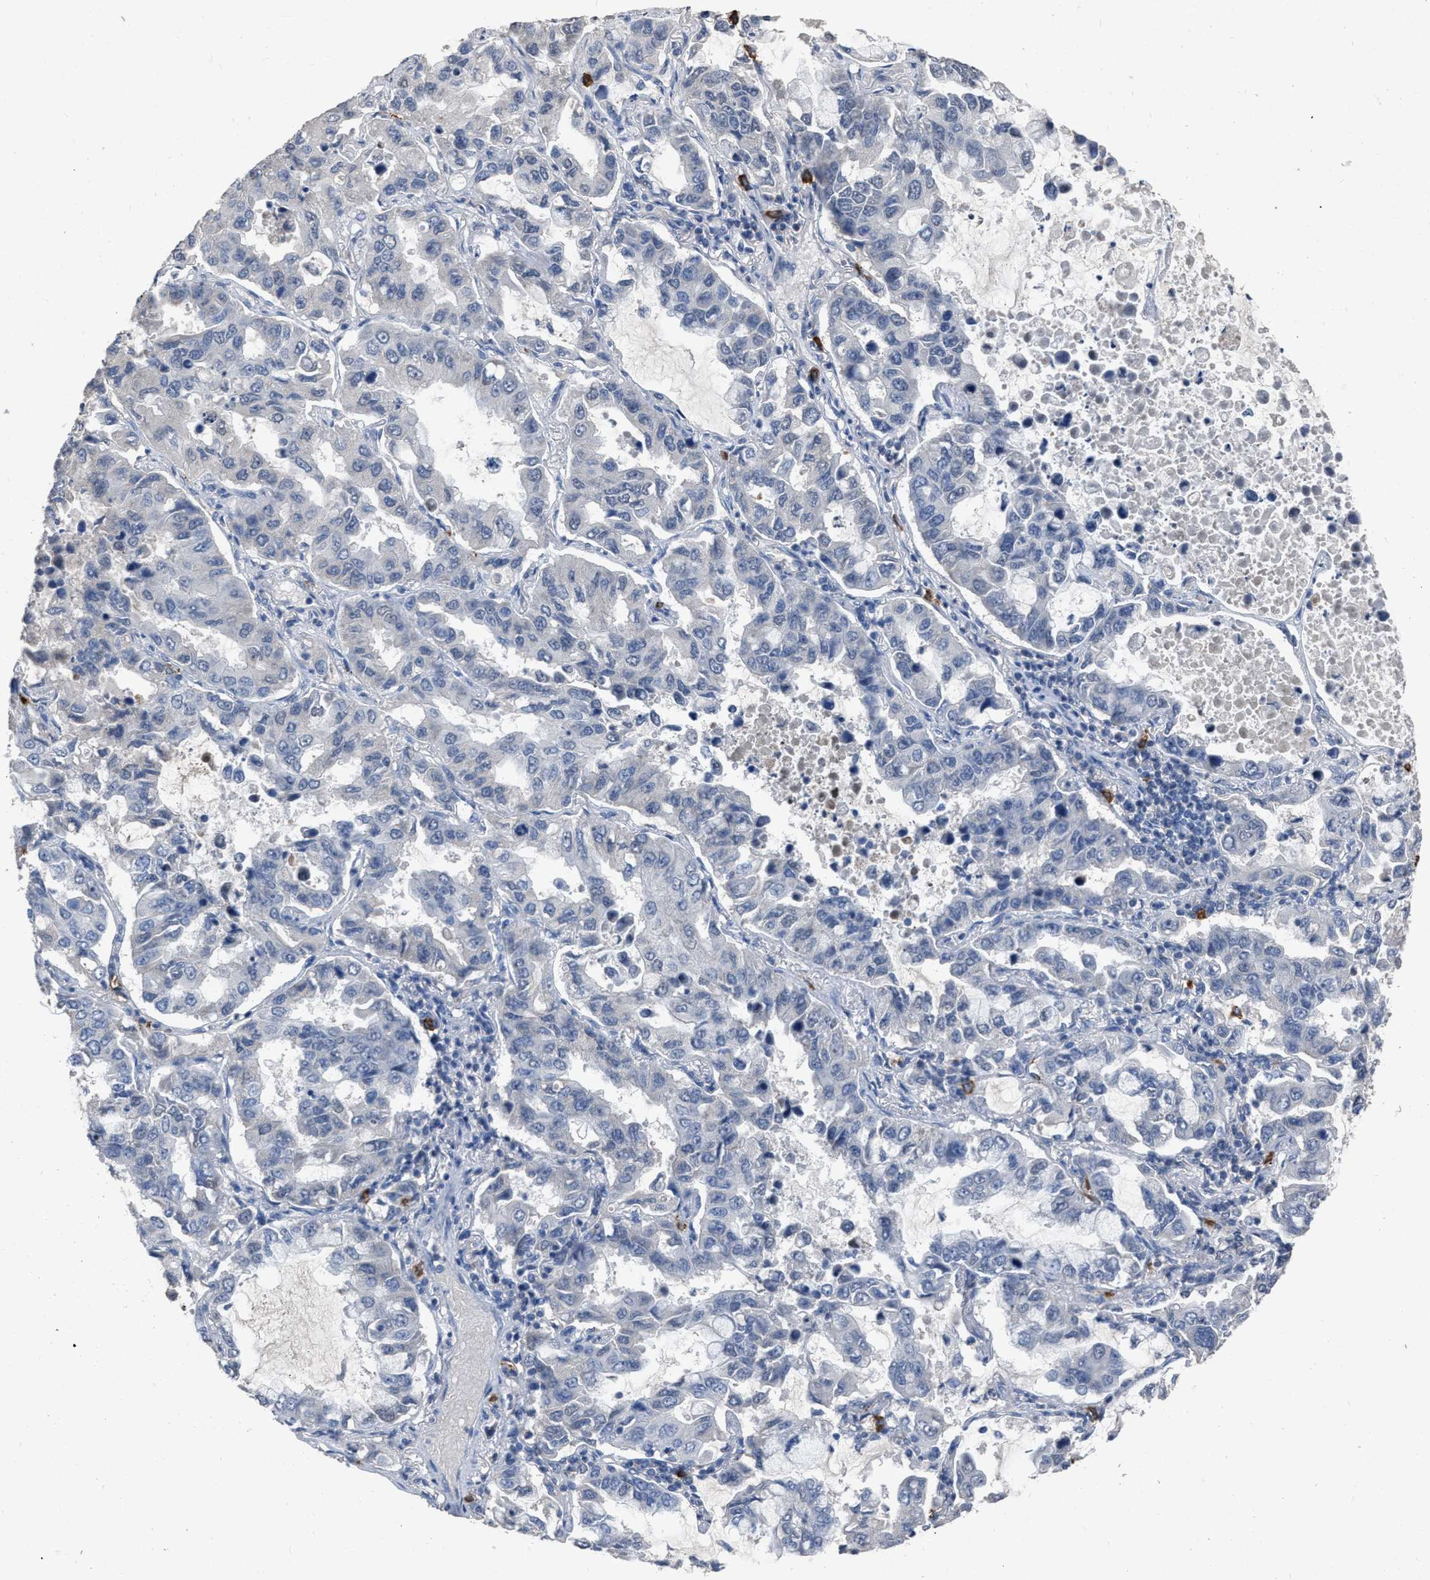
{"staining": {"intensity": "negative", "quantity": "none", "location": "none"}, "tissue": "lung cancer", "cell_type": "Tumor cells", "image_type": "cancer", "snomed": [{"axis": "morphology", "description": "Adenocarcinoma, NOS"}, {"axis": "topography", "description": "Lung"}], "caption": "Immunohistochemistry (IHC) photomicrograph of human lung adenocarcinoma stained for a protein (brown), which exhibits no positivity in tumor cells. (Immunohistochemistry (IHC), brightfield microscopy, high magnification).", "gene": "HABP2", "patient": {"sex": "male", "age": 64}}